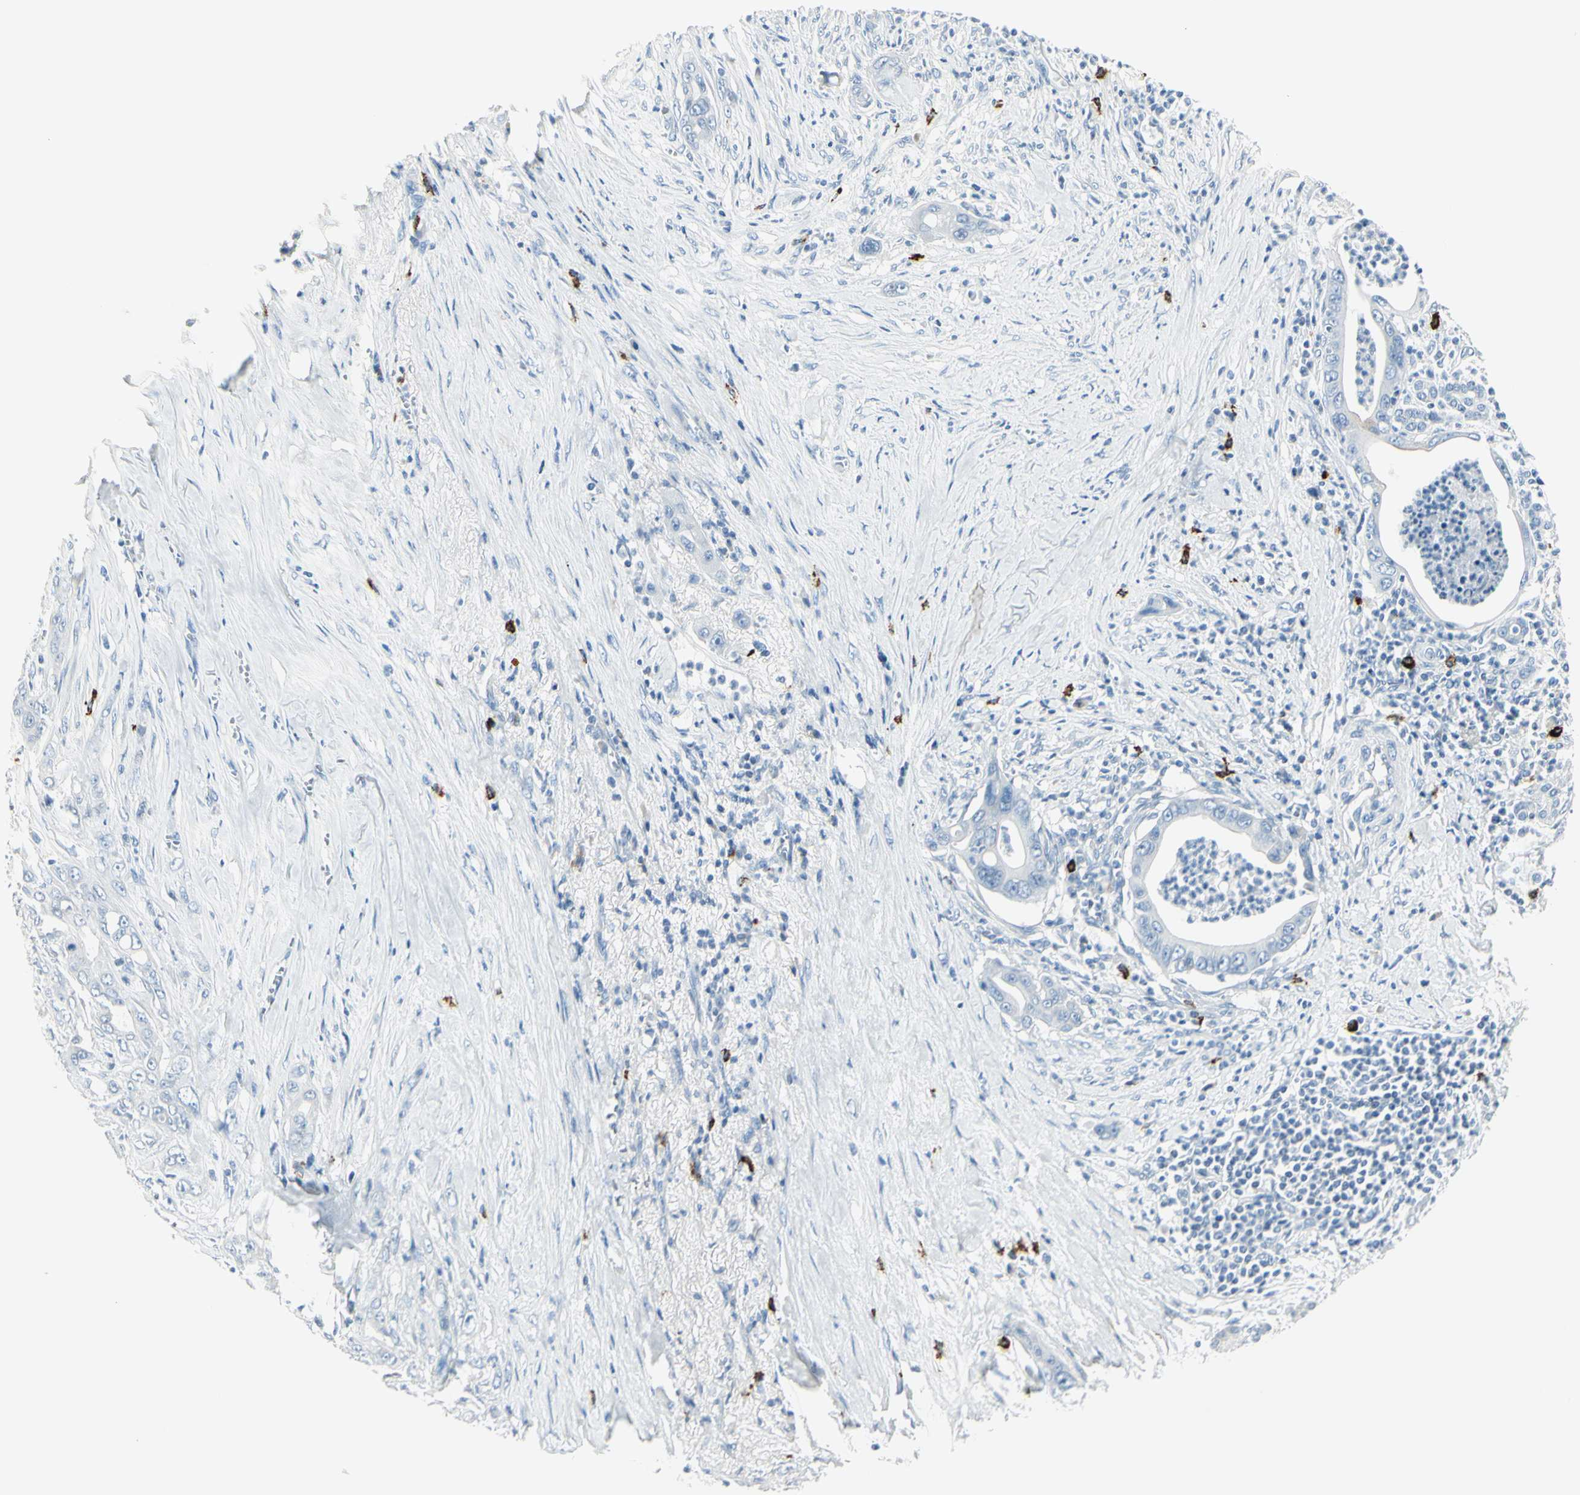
{"staining": {"intensity": "negative", "quantity": "none", "location": "none"}, "tissue": "pancreatic cancer", "cell_type": "Tumor cells", "image_type": "cancer", "snomed": [{"axis": "morphology", "description": "Adenocarcinoma, NOS"}, {"axis": "topography", "description": "Pancreas"}], "caption": "The IHC photomicrograph has no significant staining in tumor cells of pancreatic cancer (adenocarcinoma) tissue. (DAB immunohistochemistry (IHC) visualized using brightfield microscopy, high magnification).", "gene": "DLG4", "patient": {"sex": "male", "age": 59}}